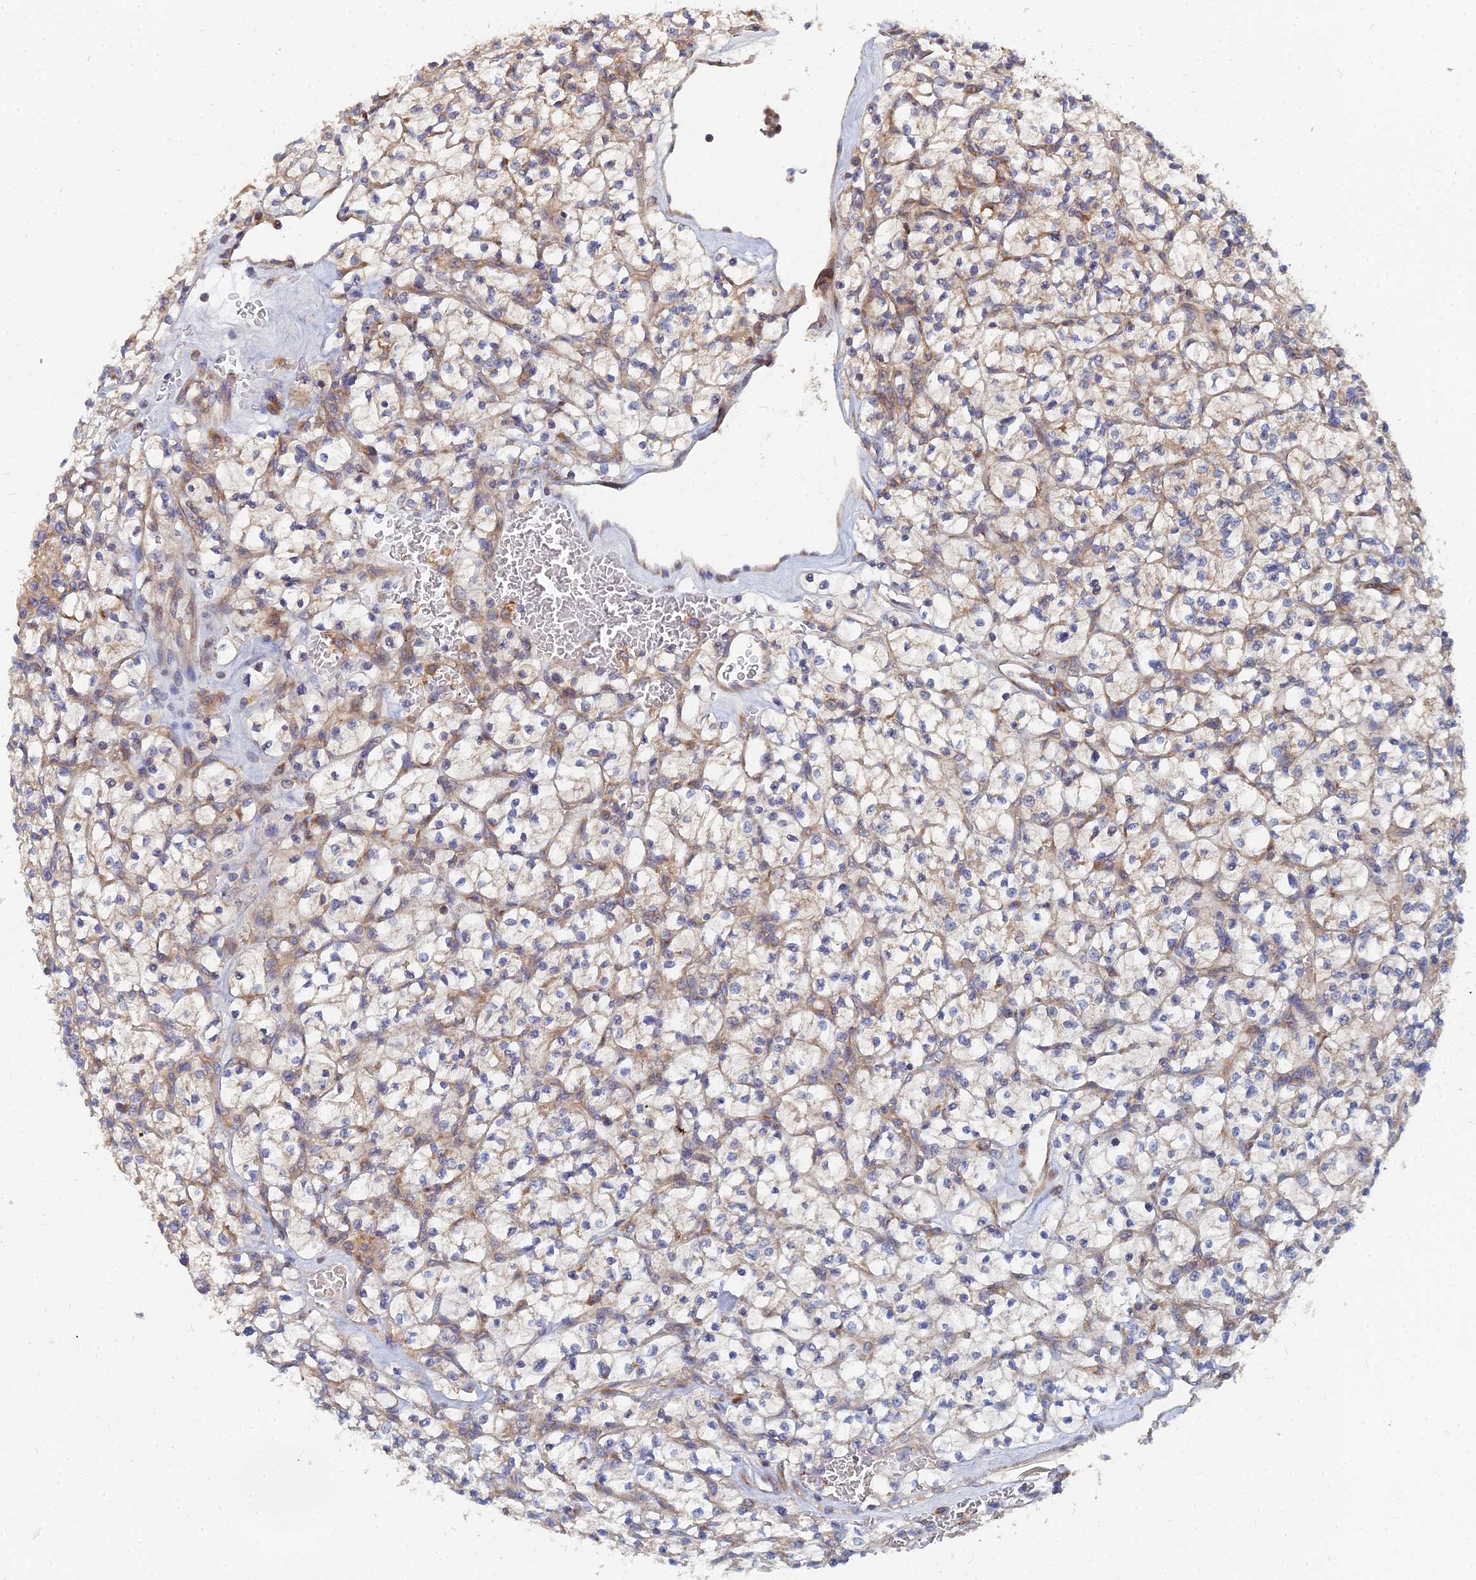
{"staining": {"intensity": "weak", "quantity": "25%-75%", "location": "cytoplasmic/membranous"}, "tissue": "renal cancer", "cell_type": "Tumor cells", "image_type": "cancer", "snomed": [{"axis": "morphology", "description": "Adenocarcinoma, NOS"}, {"axis": "topography", "description": "Kidney"}], "caption": "An image of renal cancer (adenocarcinoma) stained for a protein exhibits weak cytoplasmic/membranous brown staining in tumor cells. Nuclei are stained in blue.", "gene": "CCZ1", "patient": {"sex": "female", "age": 64}}